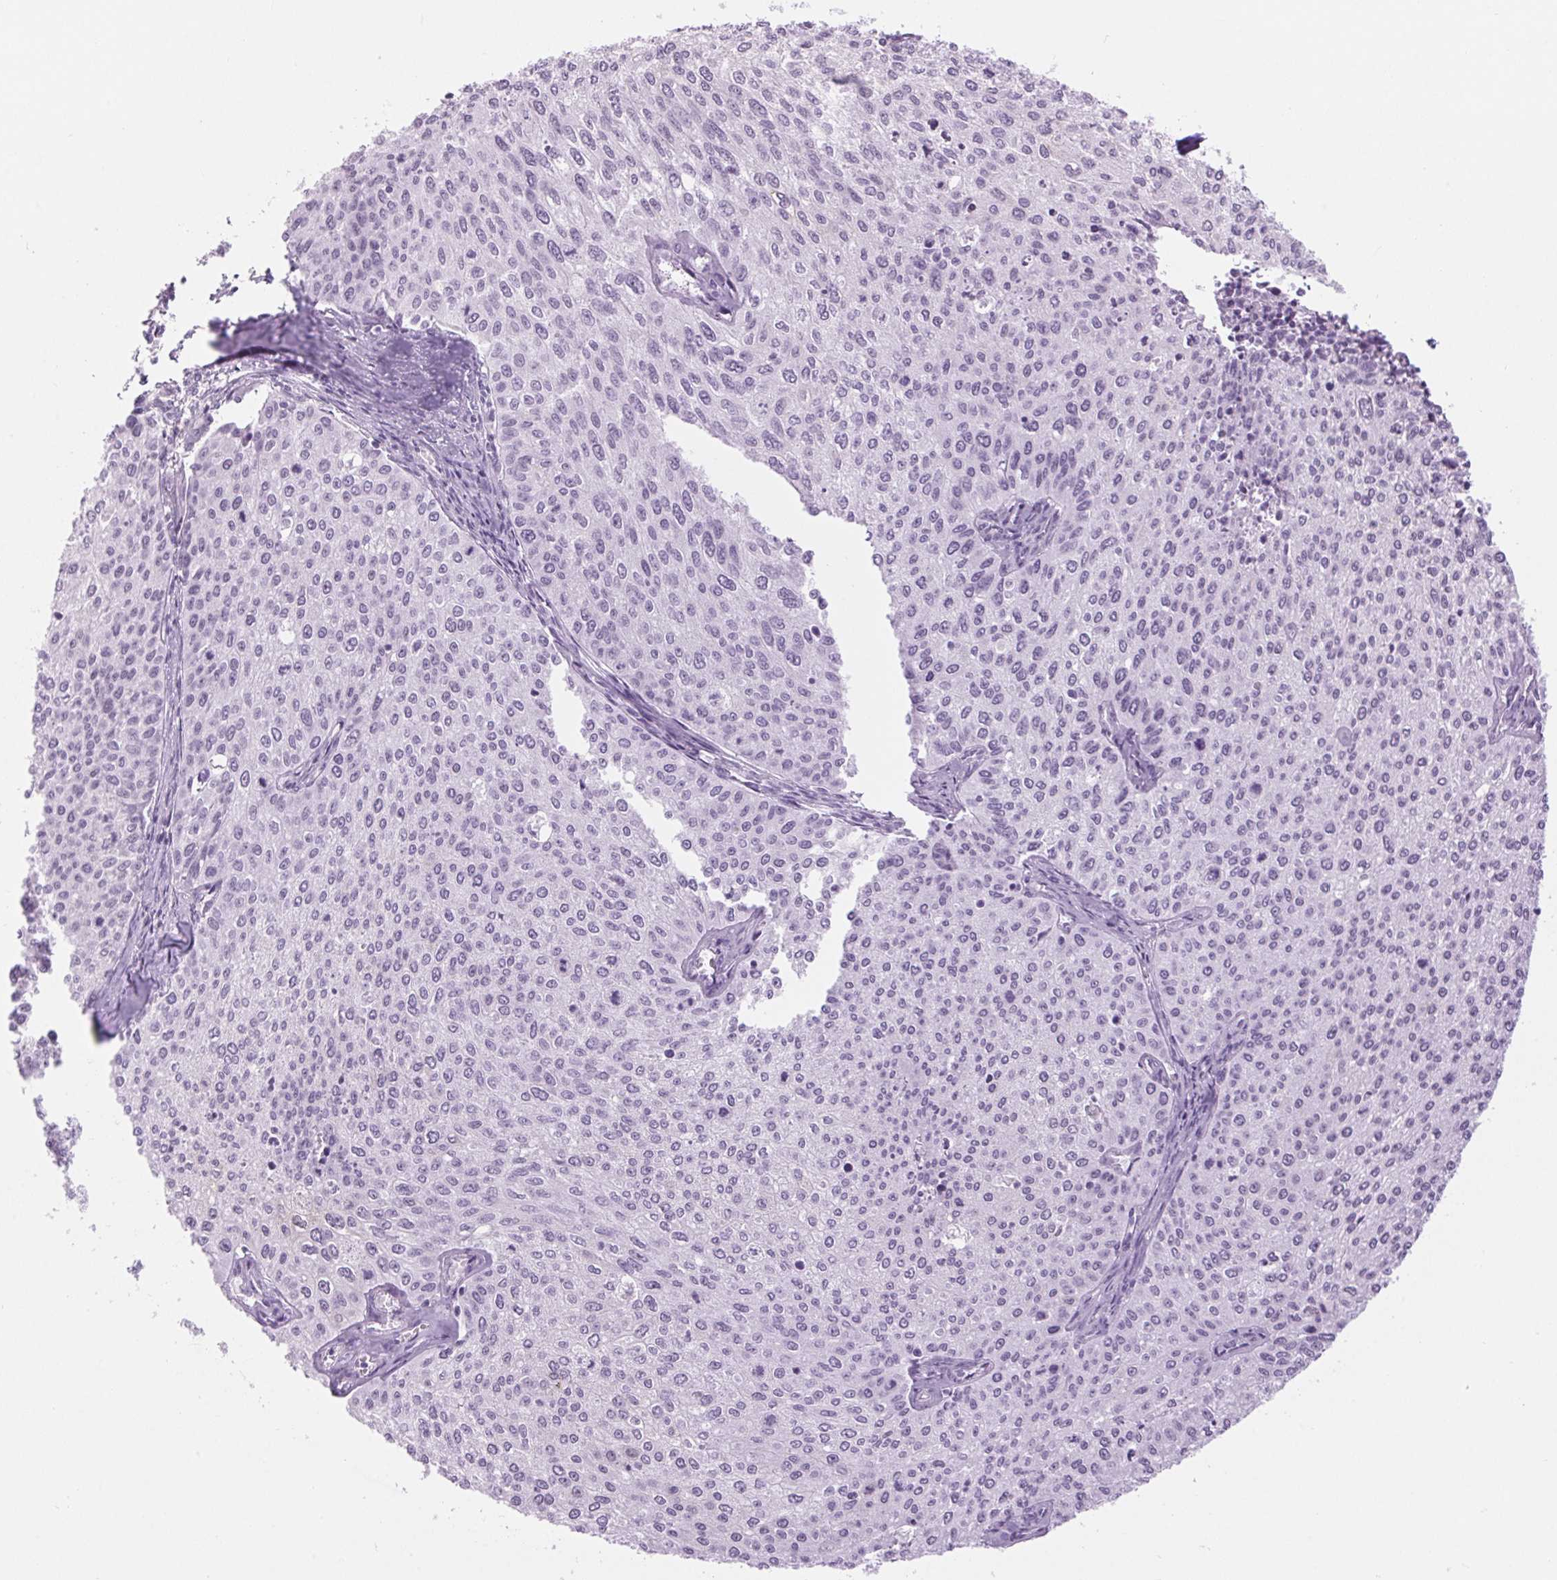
{"staining": {"intensity": "negative", "quantity": "none", "location": "none"}, "tissue": "cervical cancer", "cell_type": "Tumor cells", "image_type": "cancer", "snomed": [{"axis": "morphology", "description": "Squamous cell carcinoma, NOS"}, {"axis": "topography", "description": "Cervix"}], "caption": "IHC micrograph of neoplastic tissue: cervical squamous cell carcinoma stained with DAB (3,3'-diaminobenzidine) exhibits no significant protein expression in tumor cells.", "gene": "BCAS1", "patient": {"sex": "female", "age": 38}}